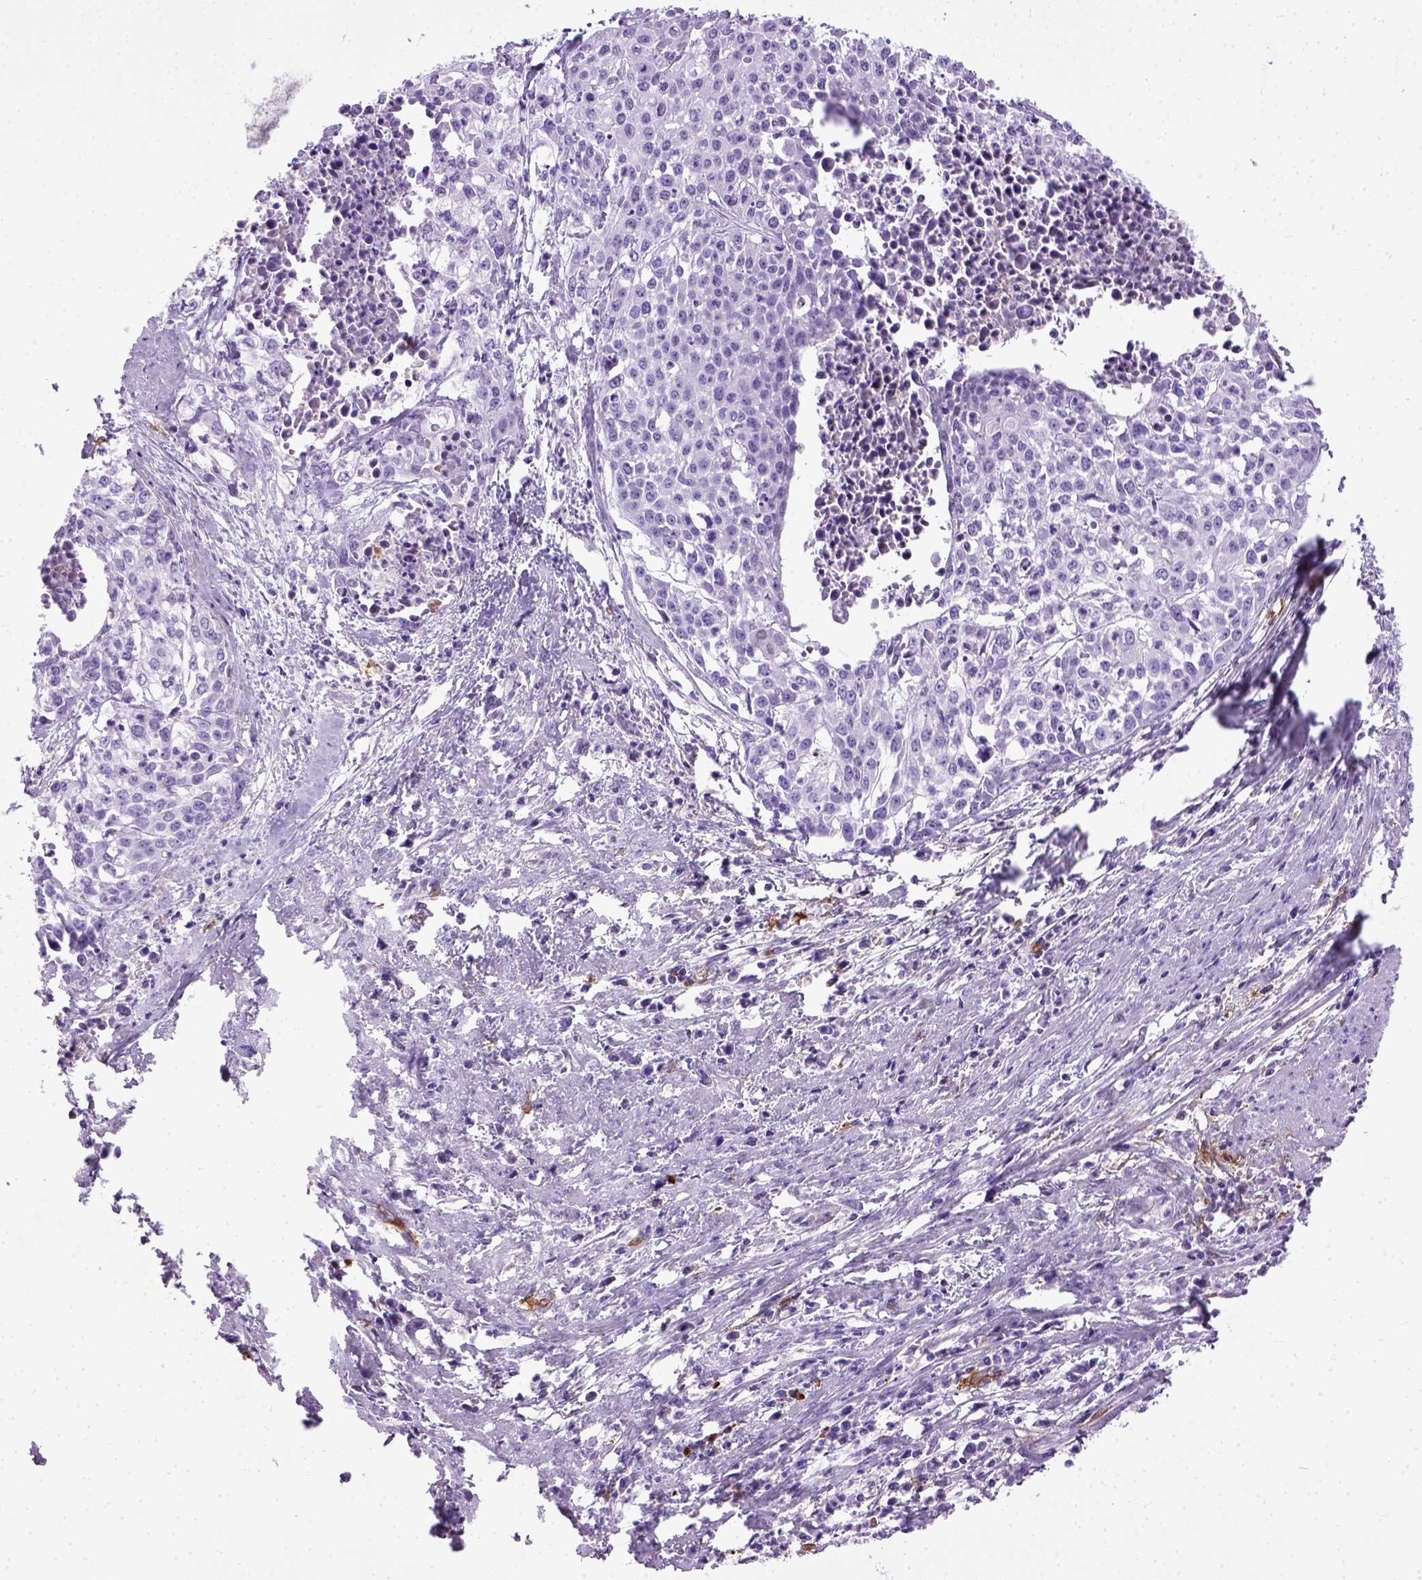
{"staining": {"intensity": "negative", "quantity": "none", "location": "none"}, "tissue": "cervical cancer", "cell_type": "Tumor cells", "image_type": "cancer", "snomed": [{"axis": "morphology", "description": "Squamous cell carcinoma, NOS"}, {"axis": "topography", "description": "Cervix"}], "caption": "An immunohistochemistry (IHC) histopathology image of squamous cell carcinoma (cervical) is shown. There is no staining in tumor cells of squamous cell carcinoma (cervical).", "gene": "ADAMTS8", "patient": {"sex": "female", "age": 39}}